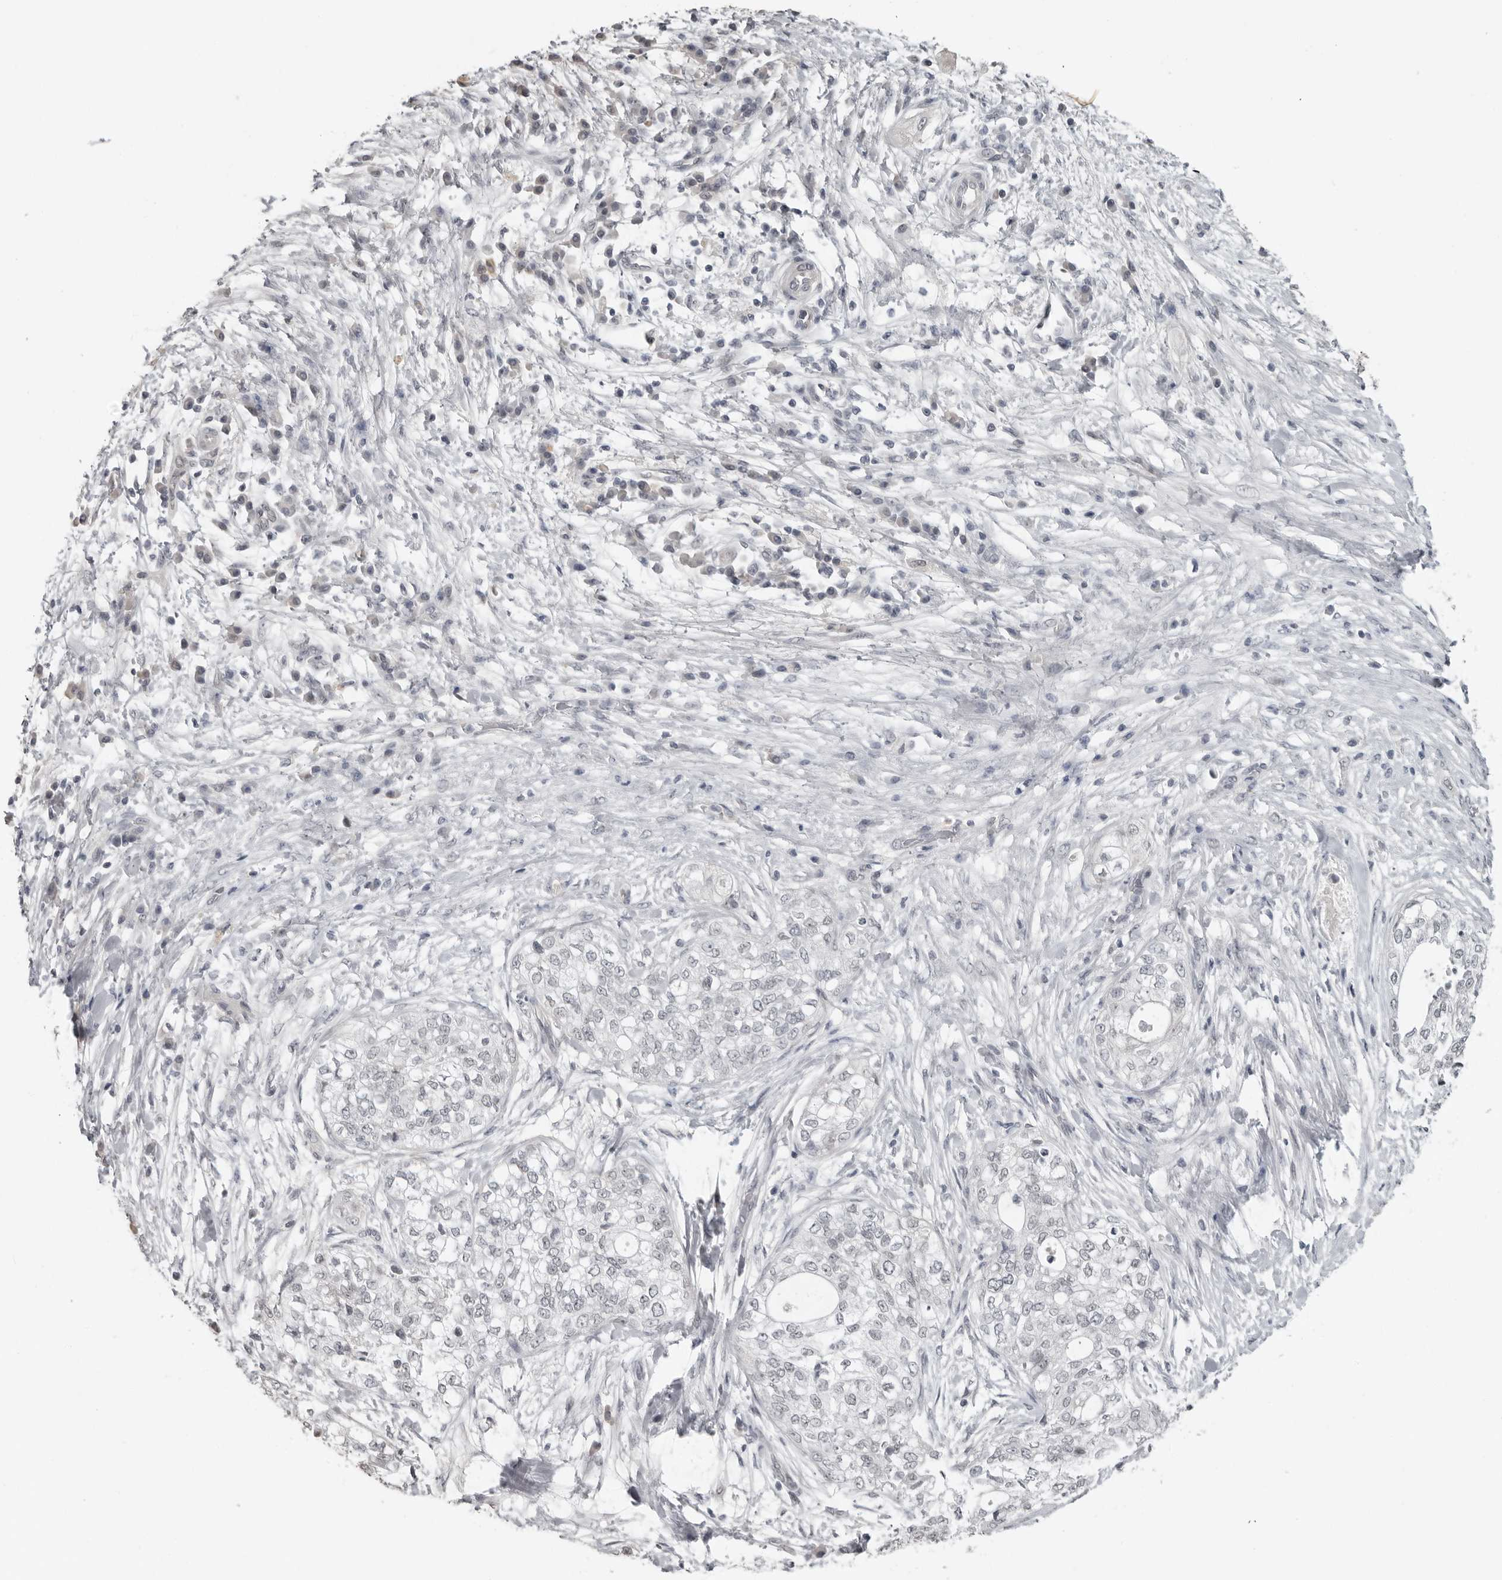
{"staining": {"intensity": "weak", "quantity": "<25%", "location": "nuclear"}, "tissue": "pancreatic cancer", "cell_type": "Tumor cells", "image_type": "cancer", "snomed": [{"axis": "morphology", "description": "Adenocarcinoma, NOS"}, {"axis": "topography", "description": "Pancreas"}], "caption": "The histopathology image shows no significant staining in tumor cells of pancreatic cancer (adenocarcinoma). The staining was performed using DAB to visualize the protein expression in brown, while the nuclei were stained in blue with hematoxylin (Magnification: 20x).", "gene": "PRRX2", "patient": {"sex": "male", "age": 72}}